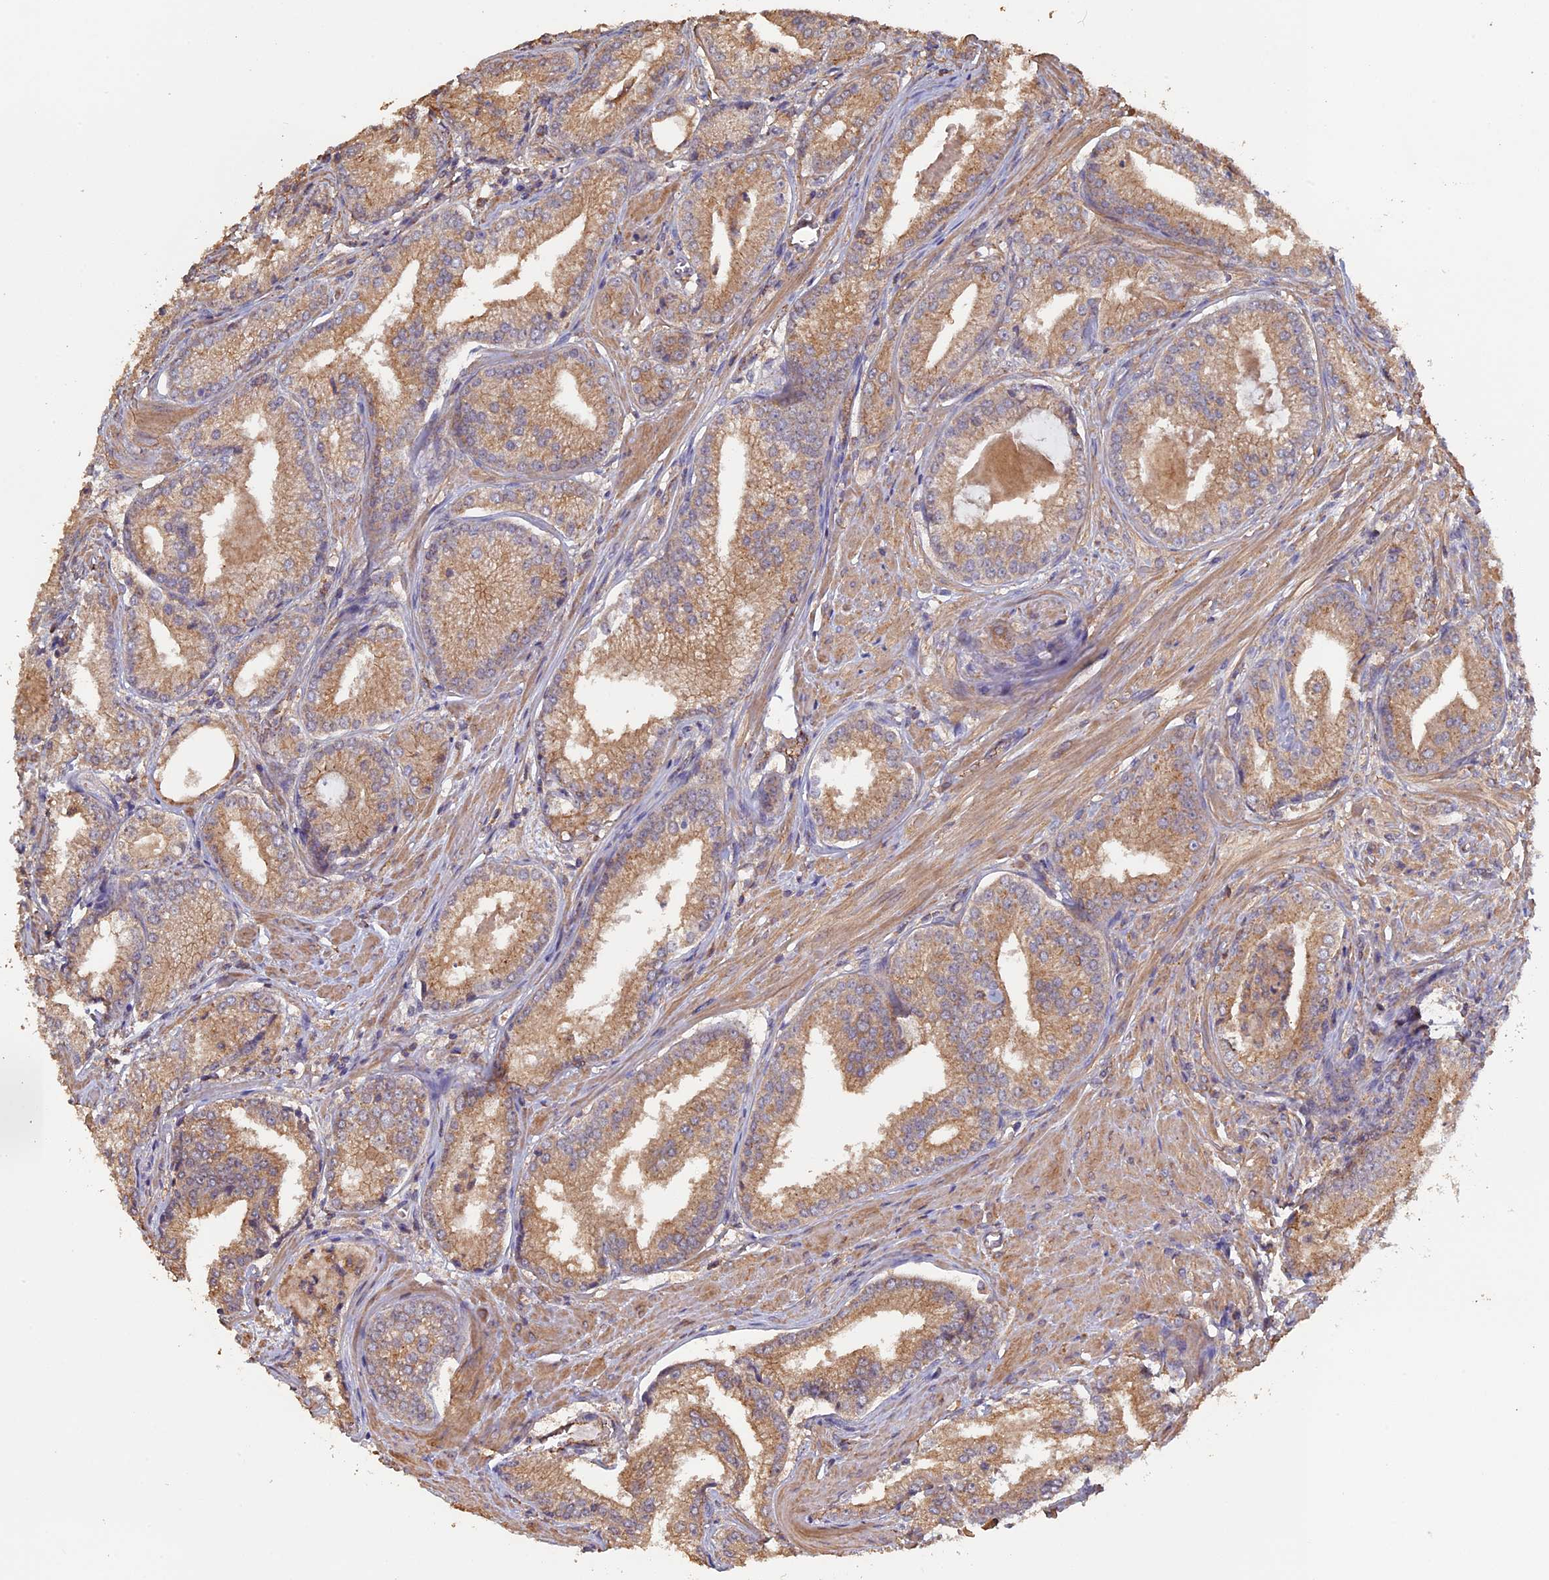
{"staining": {"intensity": "moderate", "quantity": ">75%", "location": "cytoplasmic/membranous"}, "tissue": "prostate cancer", "cell_type": "Tumor cells", "image_type": "cancer", "snomed": [{"axis": "morphology", "description": "Adenocarcinoma, Low grade"}, {"axis": "topography", "description": "Prostate"}], "caption": "Immunohistochemistry (IHC) (DAB) staining of human prostate cancer (low-grade adenocarcinoma) displays moderate cytoplasmic/membranous protein expression in approximately >75% of tumor cells. (brown staining indicates protein expression, while blue staining denotes nuclei).", "gene": "PIGQ", "patient": {"sex": "male", "age": 54}}